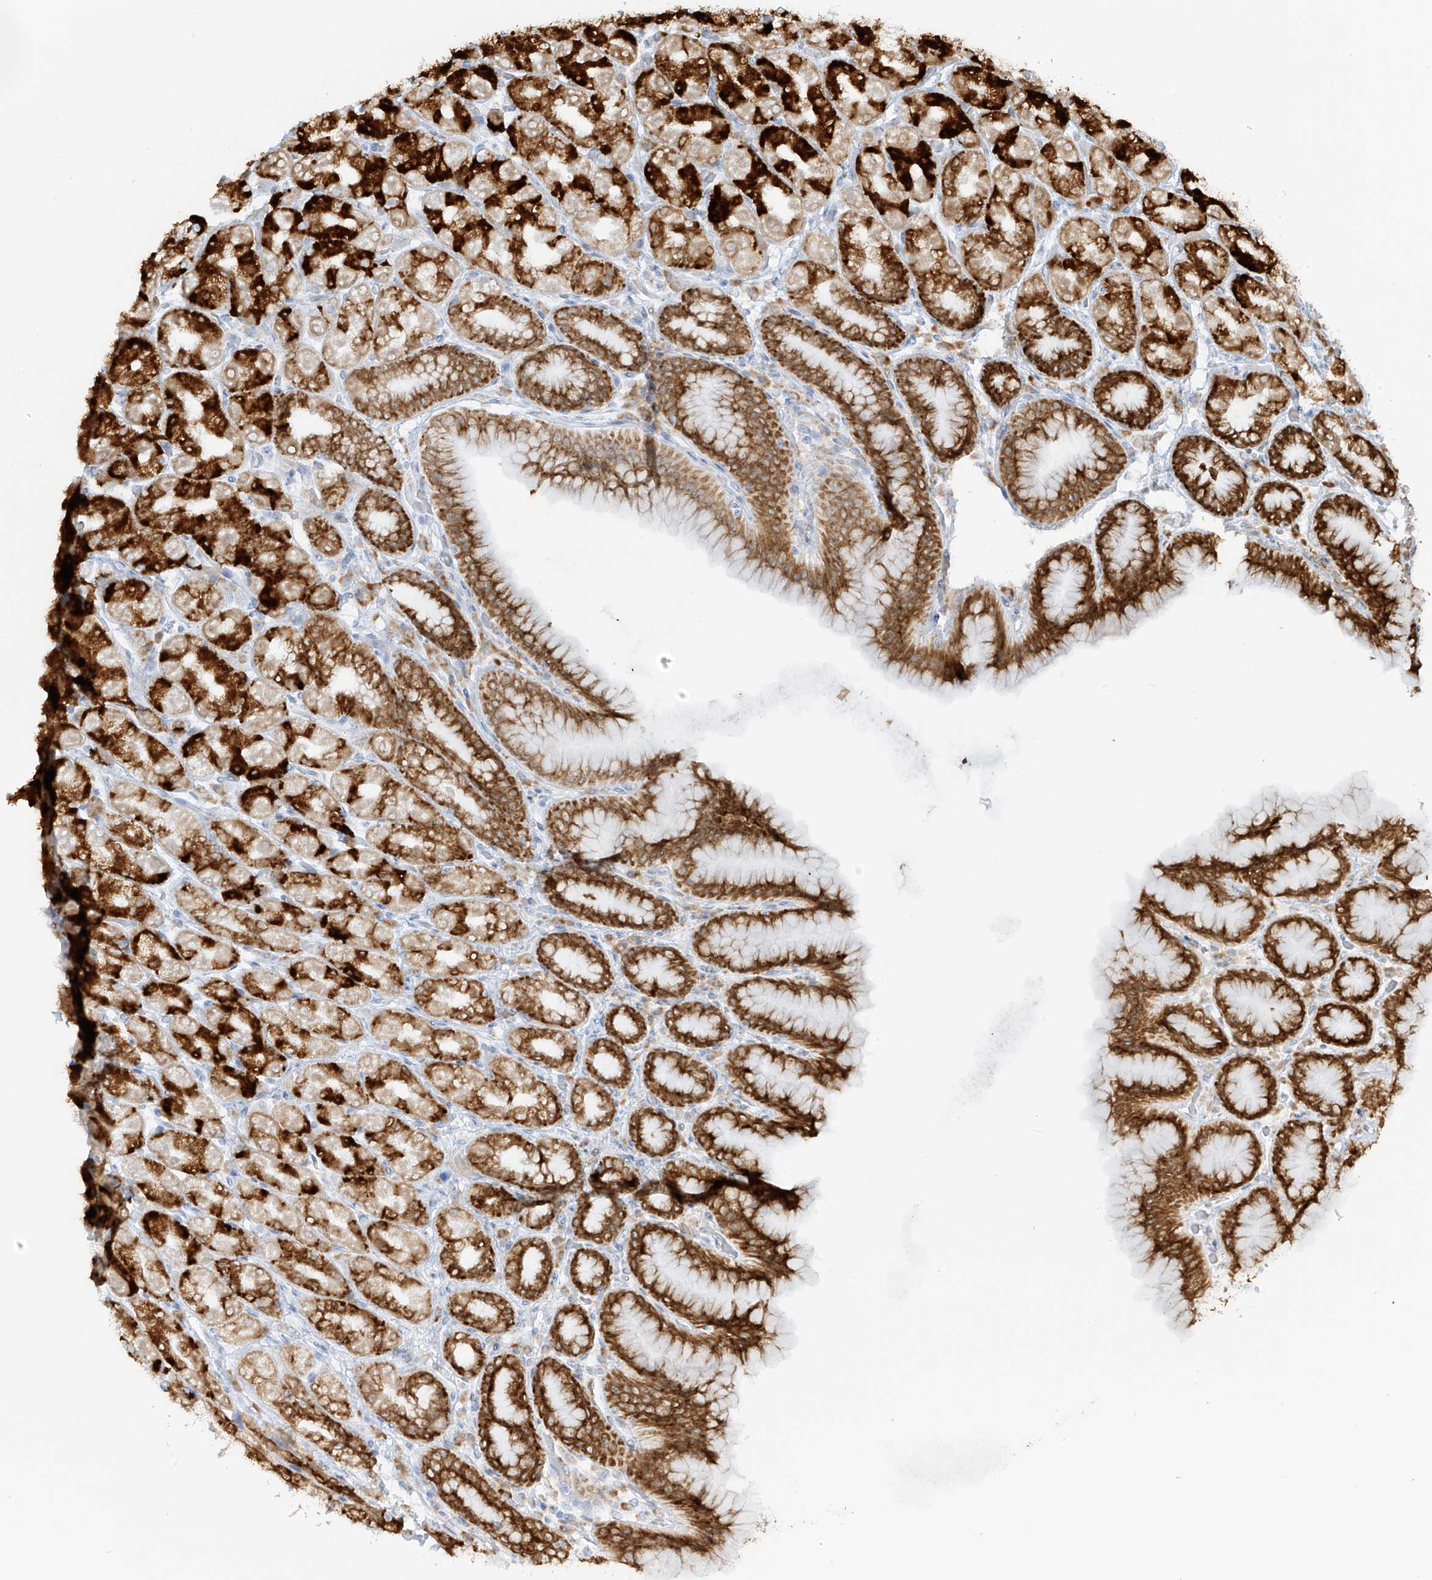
{"staining": {"intensity": "strong", "quantity": ">75%", "location": "cytoplasmic/membranous"}, "tissue": "stomach", "cell_type": "Glandular cells", "image_type": "normal", "snomed": [{"axis": "morphology", "description": "Normal tissue, NOS"}, {"axis": "topography", "description": "Stomach, upper"}], "caption": "This photomicrograph shows immunohistochemistry staining of benign stomach, with high strong cytoplasmic/membranous positivity in approximately >75% of glandular cells.", "gene": "LRRC59", "patient": {"sex": "male", "age": 68}}